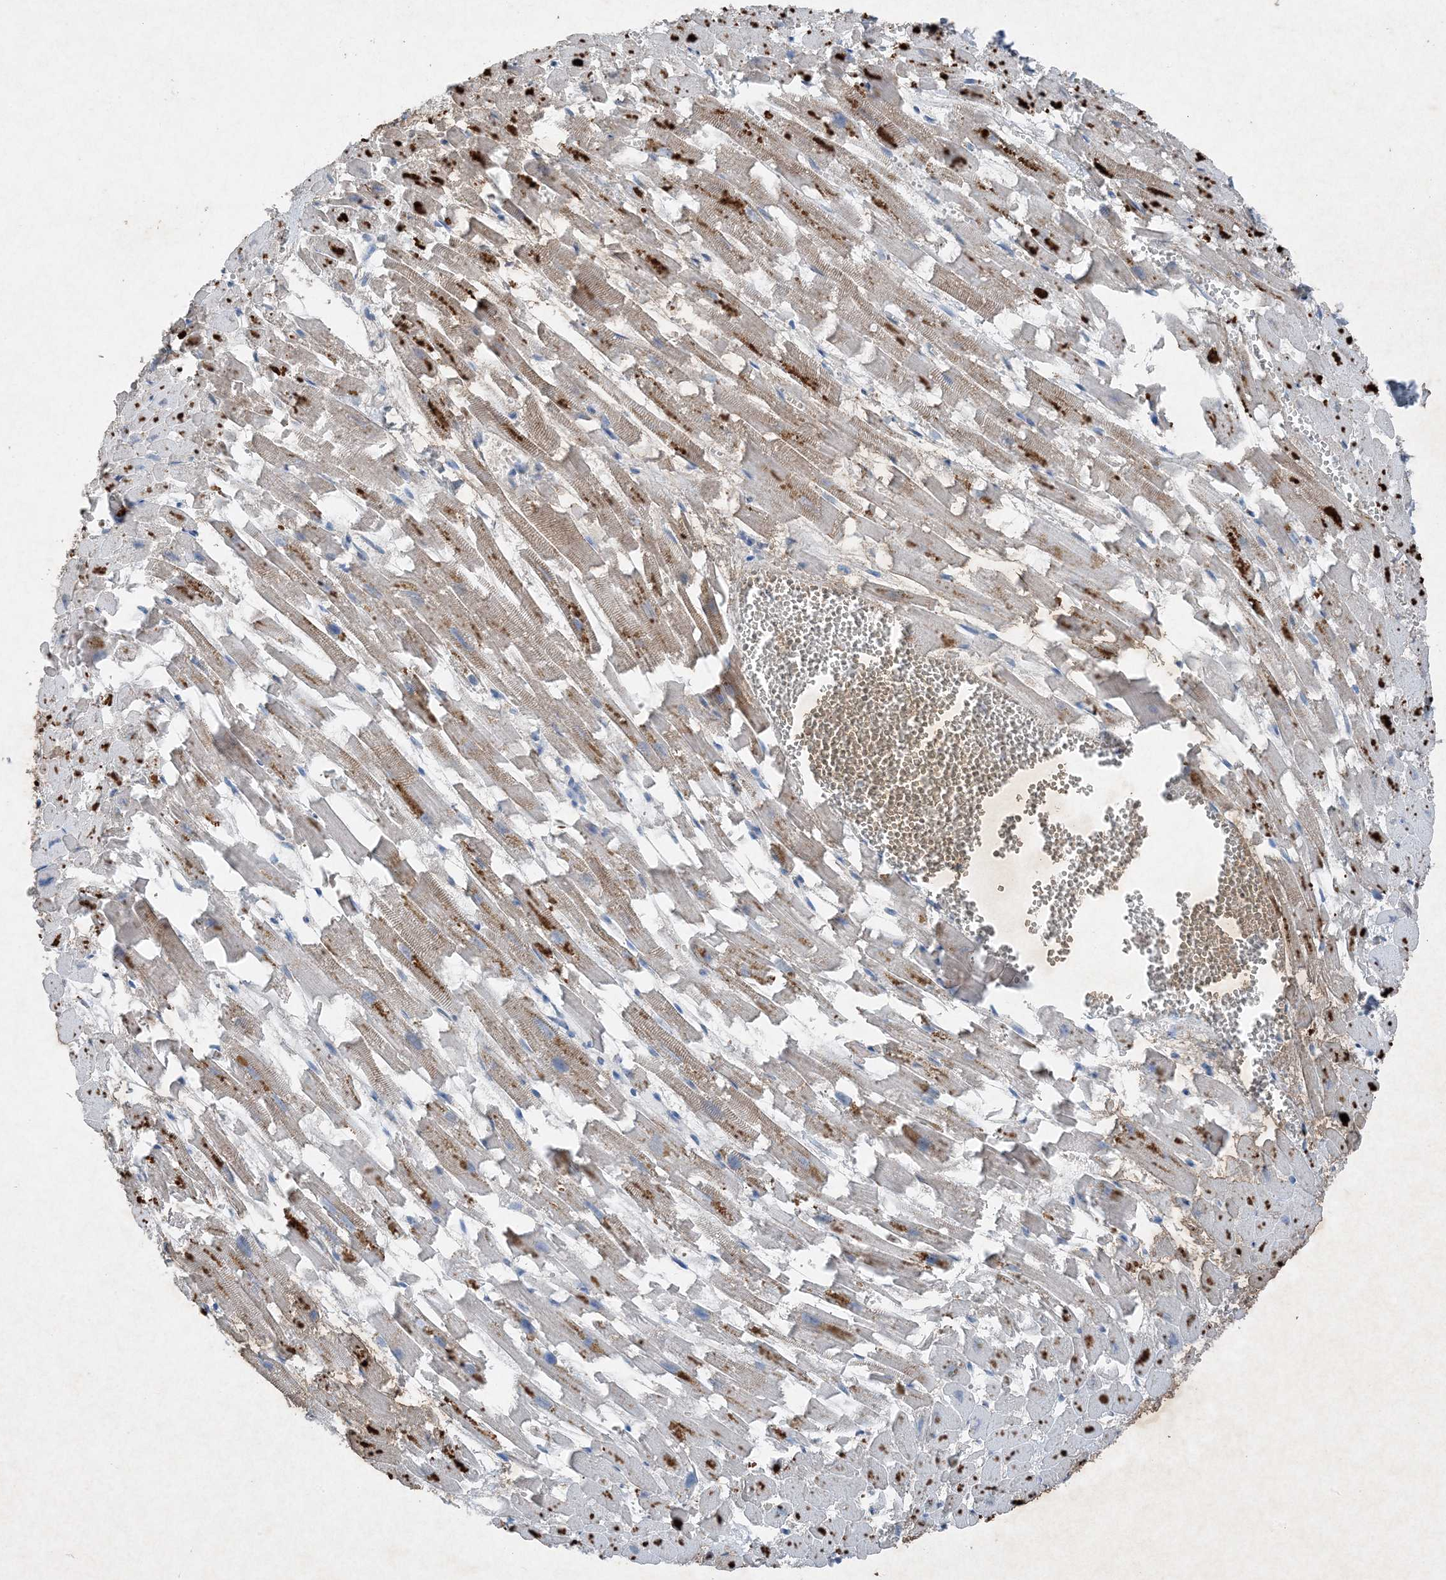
{"staining": {"intensity": "weak", "quantity": "<25%", "location": "cytoplasmic/membranous"}, "tissue": "heart muscle", "cell_type": "Cardiomyocytes", "image_type": "normal", "snomed": [{"axis": "morphology", "description": "Normal tissue, NOS"}, {"axis": "topography", "description": "Heart"}], "caption": "DAB immunohistochemical staining of benign heart muscle displays no significant staining in cardiomyocytes. (Brightfield microscopy of DAB immunohistochemistry (IHC) at high magnification).", "gene": "FCN3", "patient": {"sex": "female", "age": 64}}